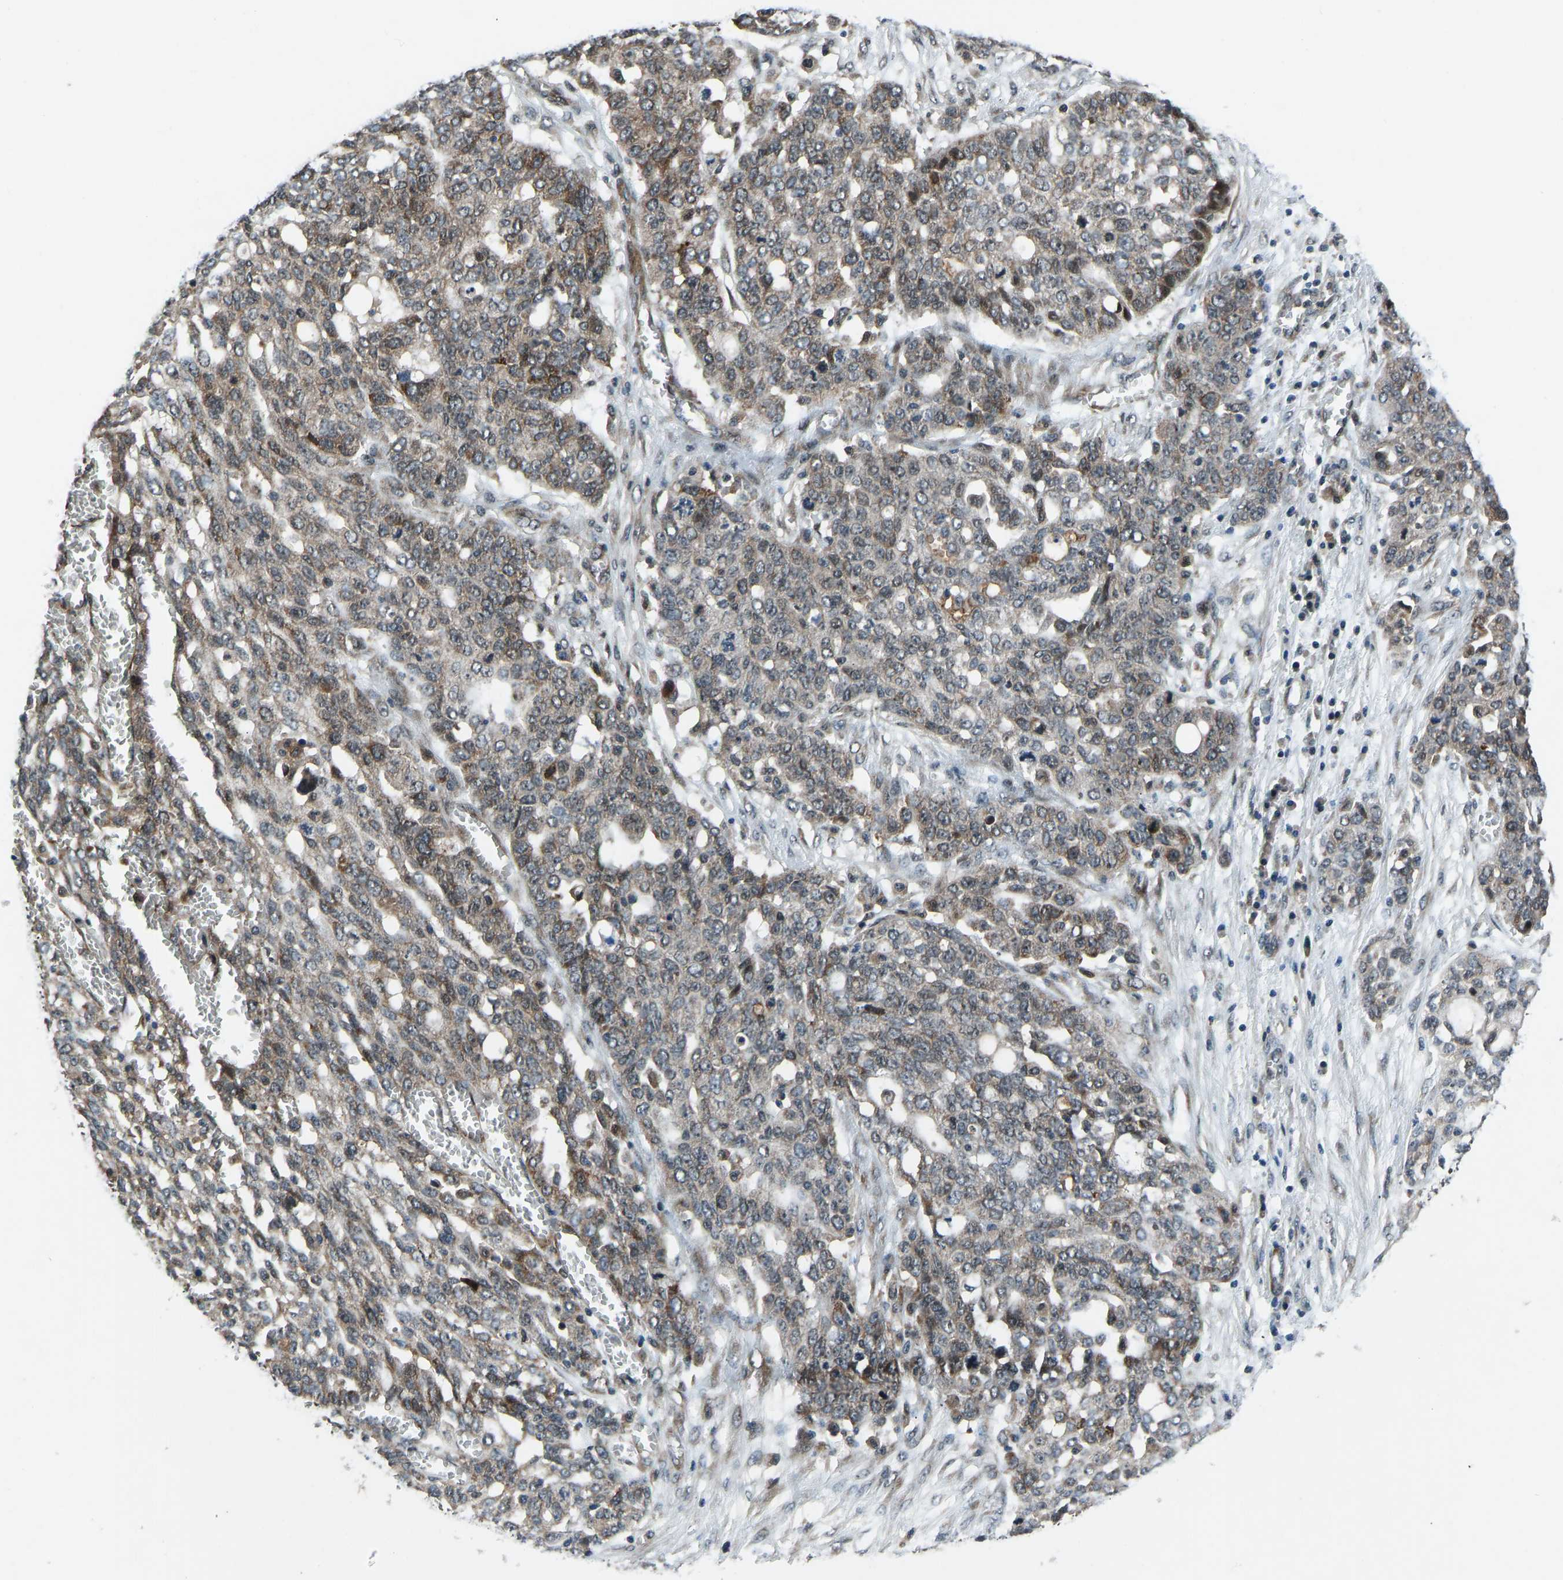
{"staining": {"intensity": "moderate", "quantity": ">75%", "location": "cytoplasmic/membranous"}, "tissue": "ovarian cancer", "cell_type": "Tumor cells", "image_type": "cancer", "snomed": [{"axis": "morphology", "description": "Cystadenocarcinoma, serous, NOS"}, {"axis": "topography", "description": "Soft tissue"}, {"axis": "topography", "description": "Ovary"}], "caption": "A medium amount of moderate cytoplasmic/membranous positivity is present in about >75% of tumor cells in ovarian cancer (serous cystadenocarcinoma) tissue.", "gene": "RLIM", "patient": {"sex": "female", "age": 57}}